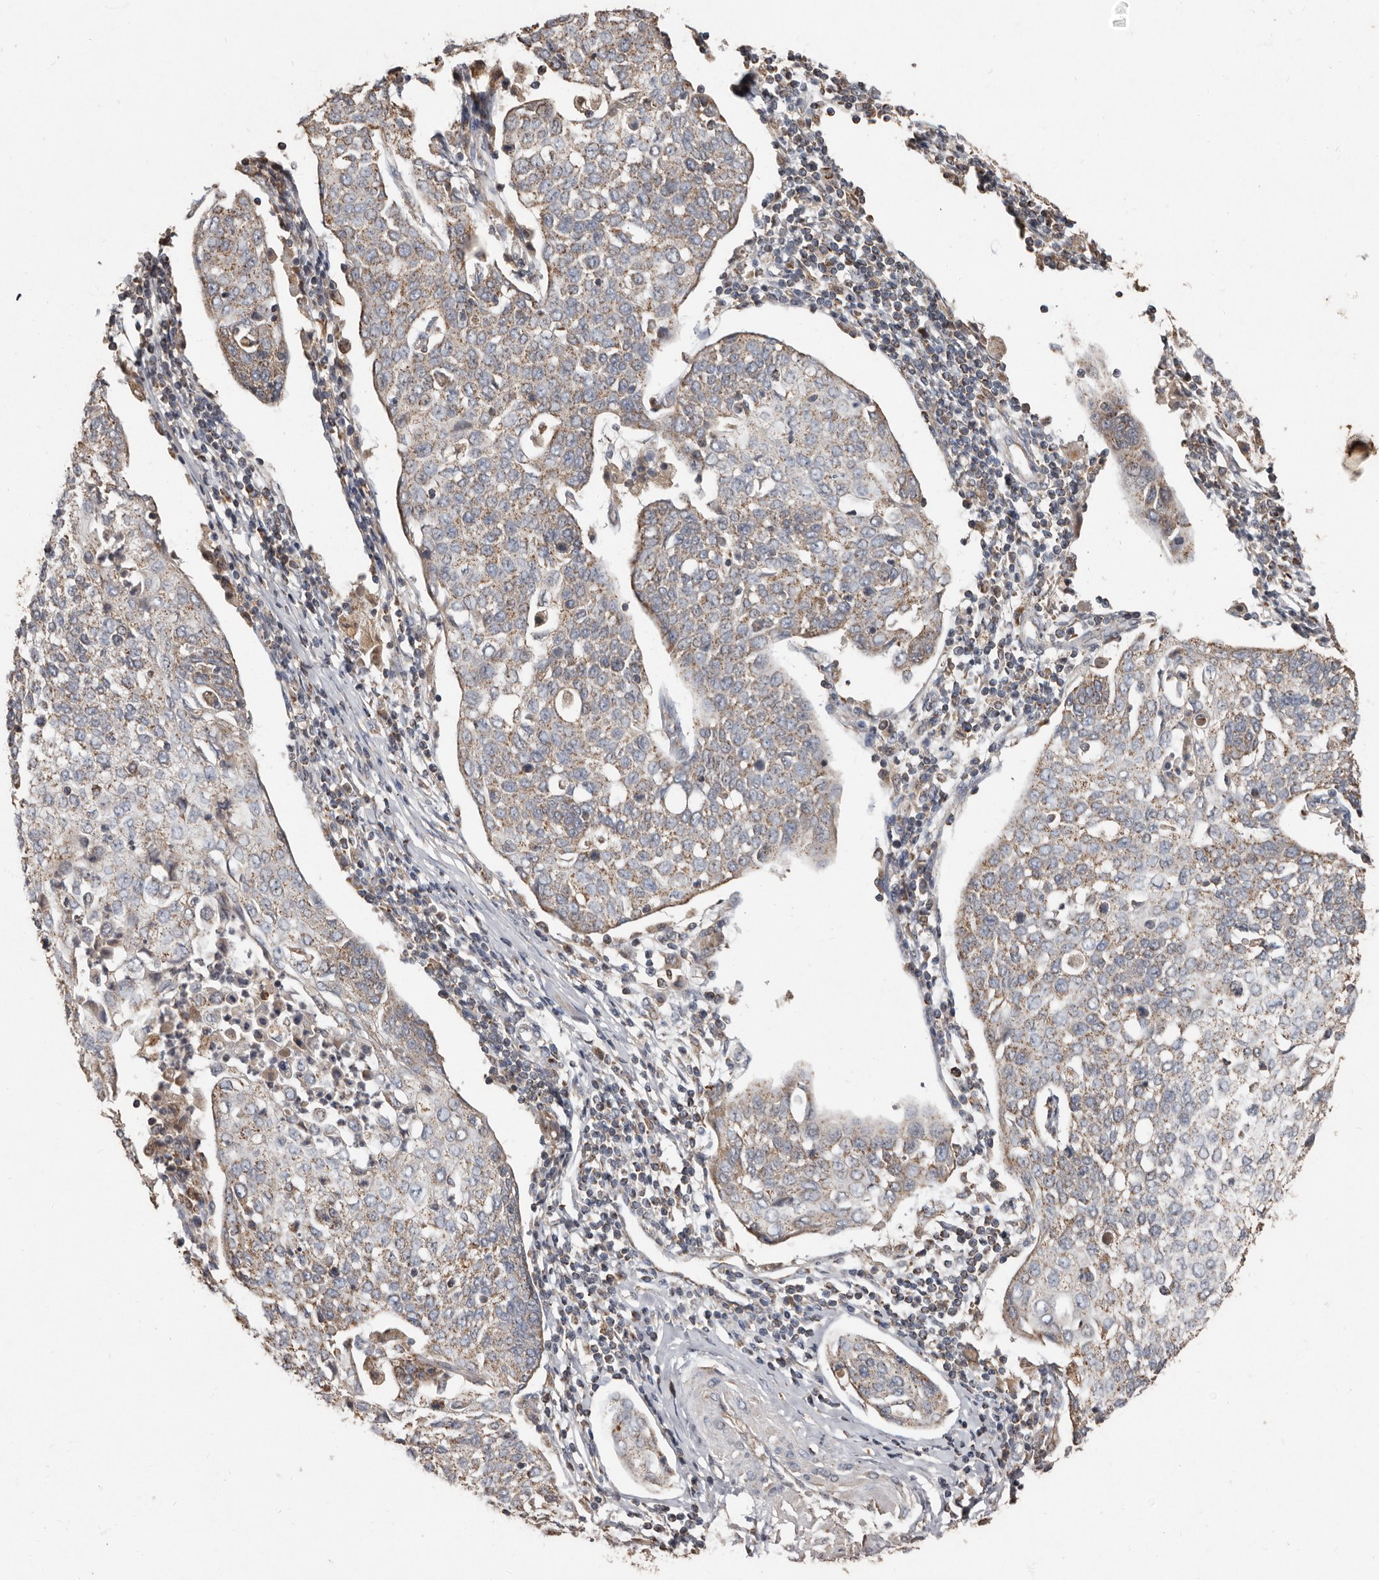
{"staining": {"intensity": "weak", "quantity": "25%-75%", "location": "cytoplasmic/membranous"}, "tissue": "cervical cancer", "cell_type": "Tumor cells", "image_type": "cancer", "snomed": [{"axis": "morphology", "description": "Squamous cell carcinoma, NOS"}, {"axis": "topography", "description": "Cervix"}], "caption": "Immunohistochemical staining of squamous cell carcinoma (cervical) reveals low levels of weak cytoplasmic/membranous staining in approximately 25%-75% of tumor cells.", "gene": "KIF26B", "patient": {"sex": "female", "age": 34}}